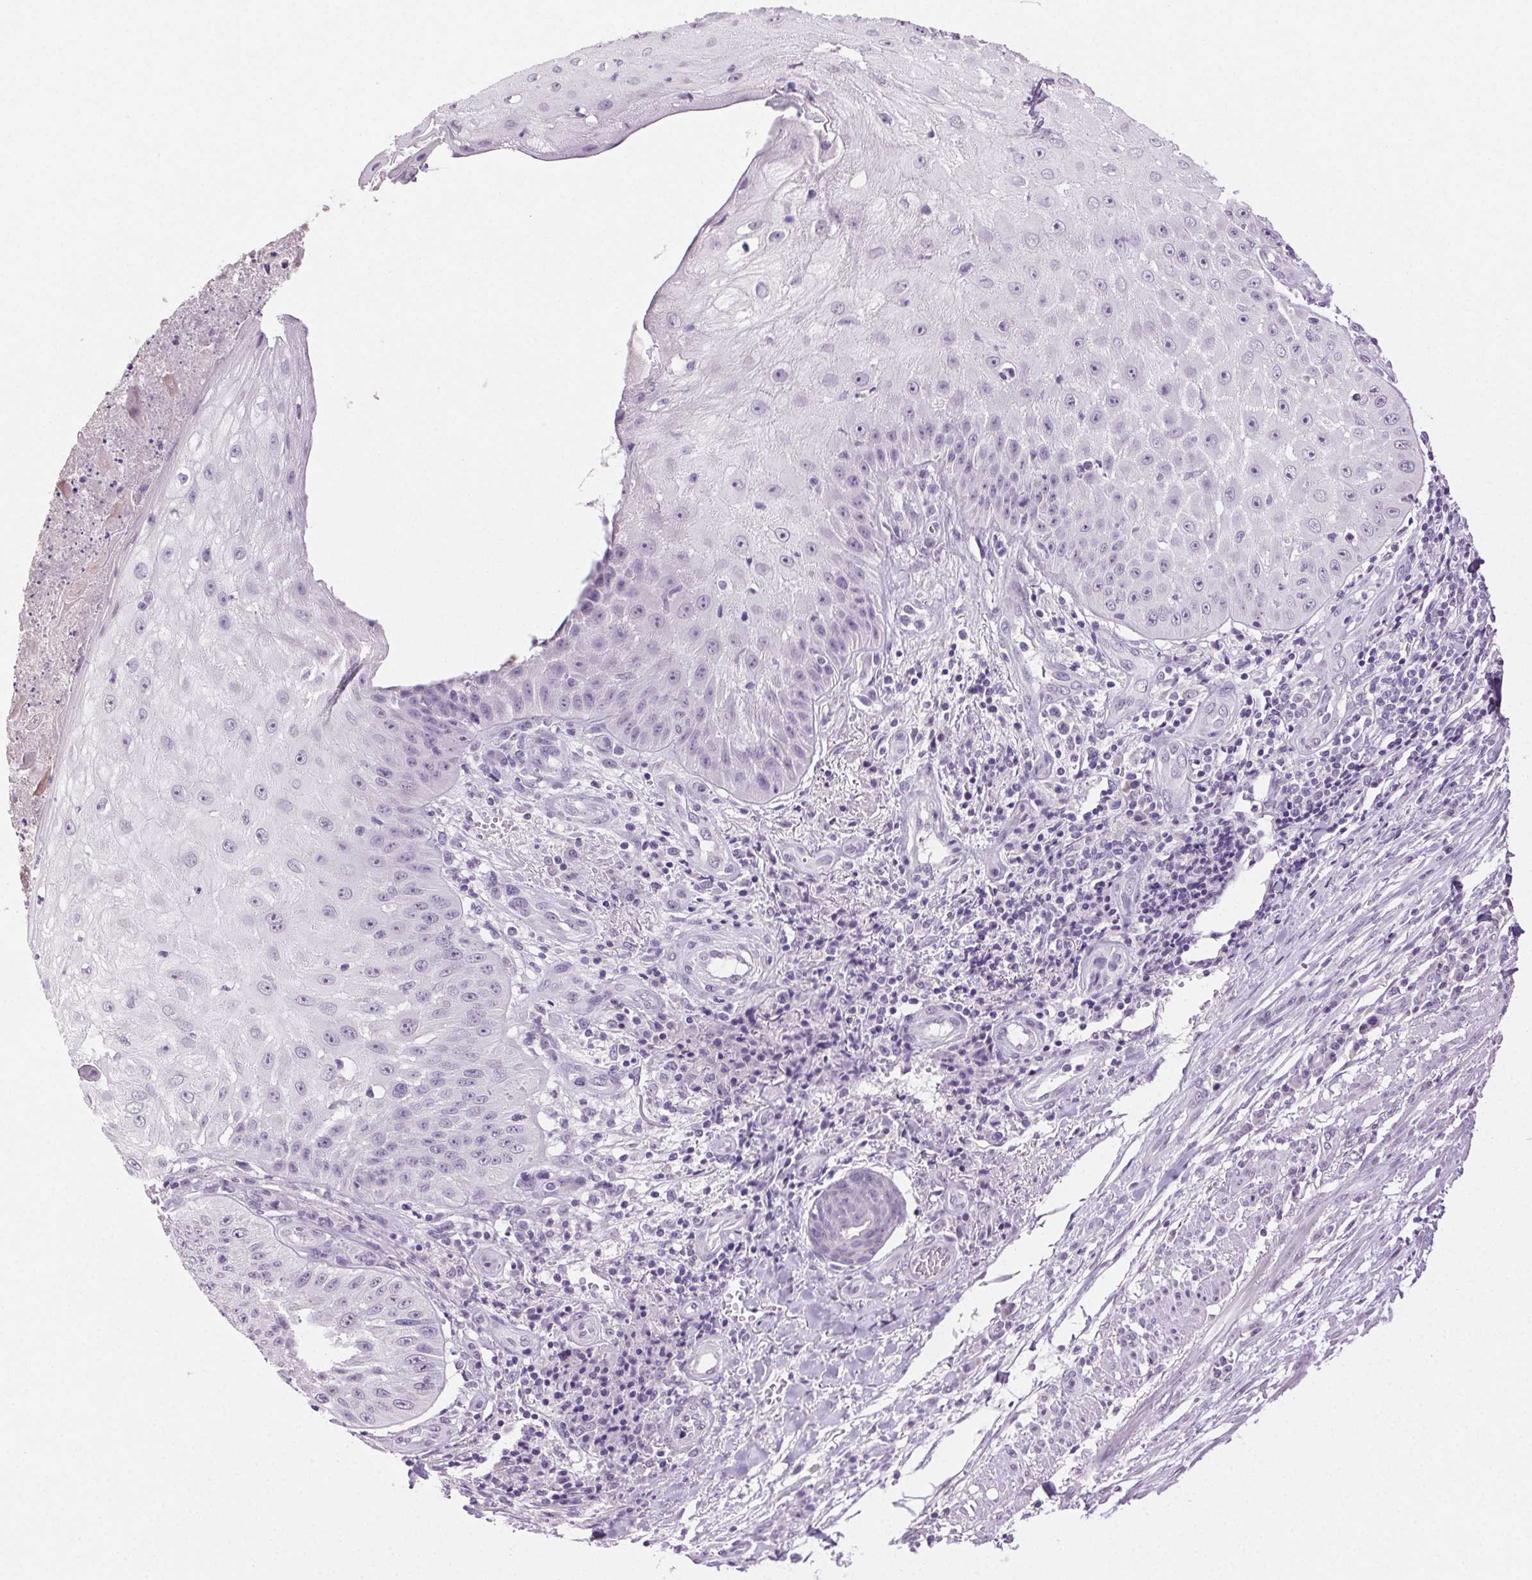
{"staining": {"intensity": "negative", "quantity": "none", "location": "none"}, "tissue": "skin cancer", "cell_type": "Tumor cells", "image_type": "cancer", "snomed": [{"axis": "morphology", "description": "Squamous cell carcinoma, NOS"}, {"axis": "topography", "description": "Skin"}], "caption": "High power microscopy micrograph of an immunohistochemistry (IHC) micrograph of squamous cell carcinoma (skin), revealing no significant expression in tumor cells.", "gene": "CLDN10", "patient": {"sex": "male", "age": 70}}